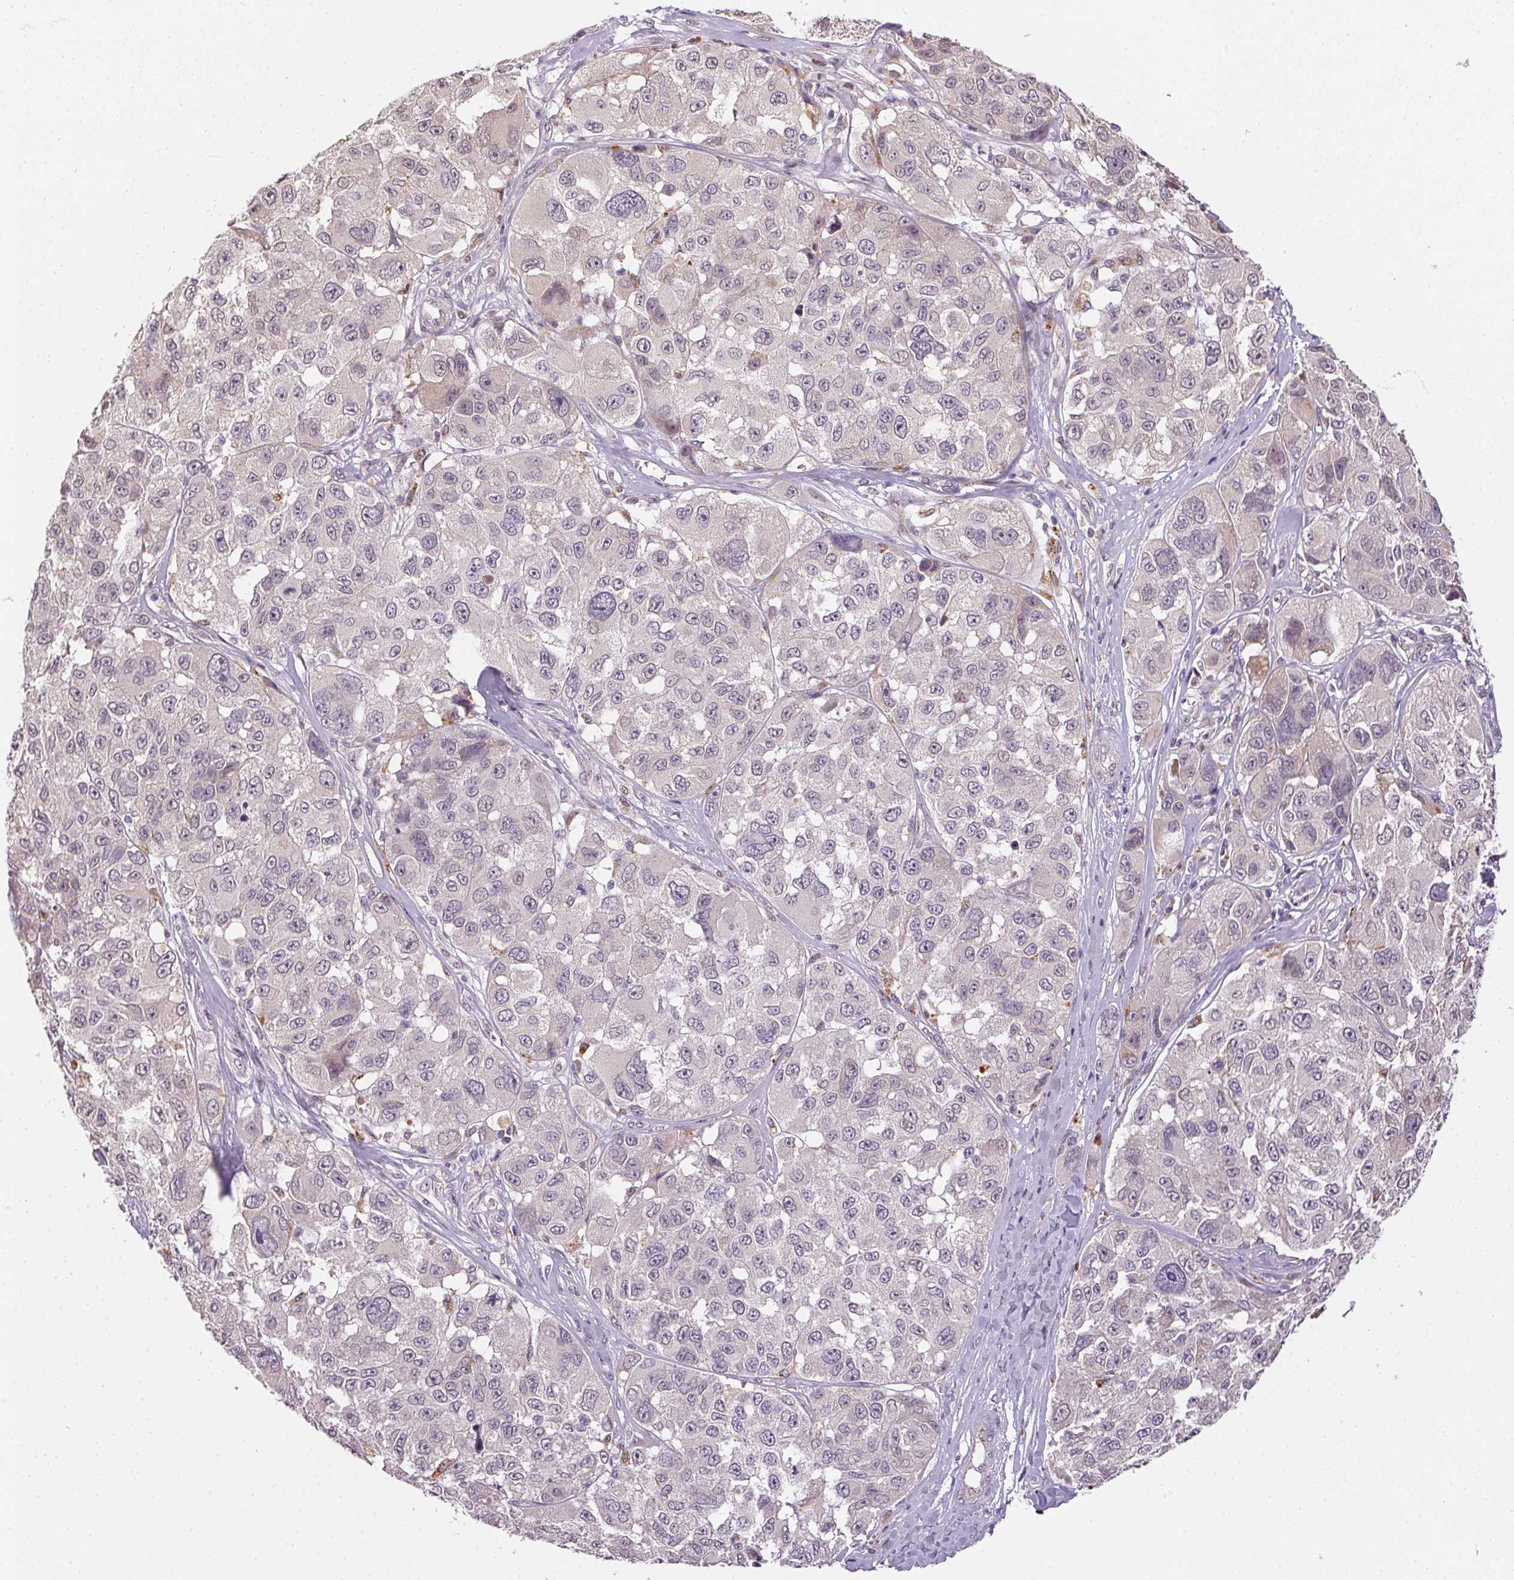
{"staining": {"intensity": "weak", "quantity": "<25%", "location": "cytoplasmic/membranous"}, "tissue": "melanoma", "cell_type": "Tumor cells", "image_type": "cancer", "snomed": [{"axis": "morphology", "description": "Malignant melanoma, NOS"}, {"axis": "topography", "description": "Skin"}], "caption": "Tumor cells are negative for protein expression in human malignant melanoma. The staining was performed using DAB (3,3'-diaminobenzidine) to visualize the protein expression in brown, while the nuclei were stained in blue with hematoxylin (Magnification: 20x).", "gene": "METTL13", "patient": {"sex": "female", "age": 66}}